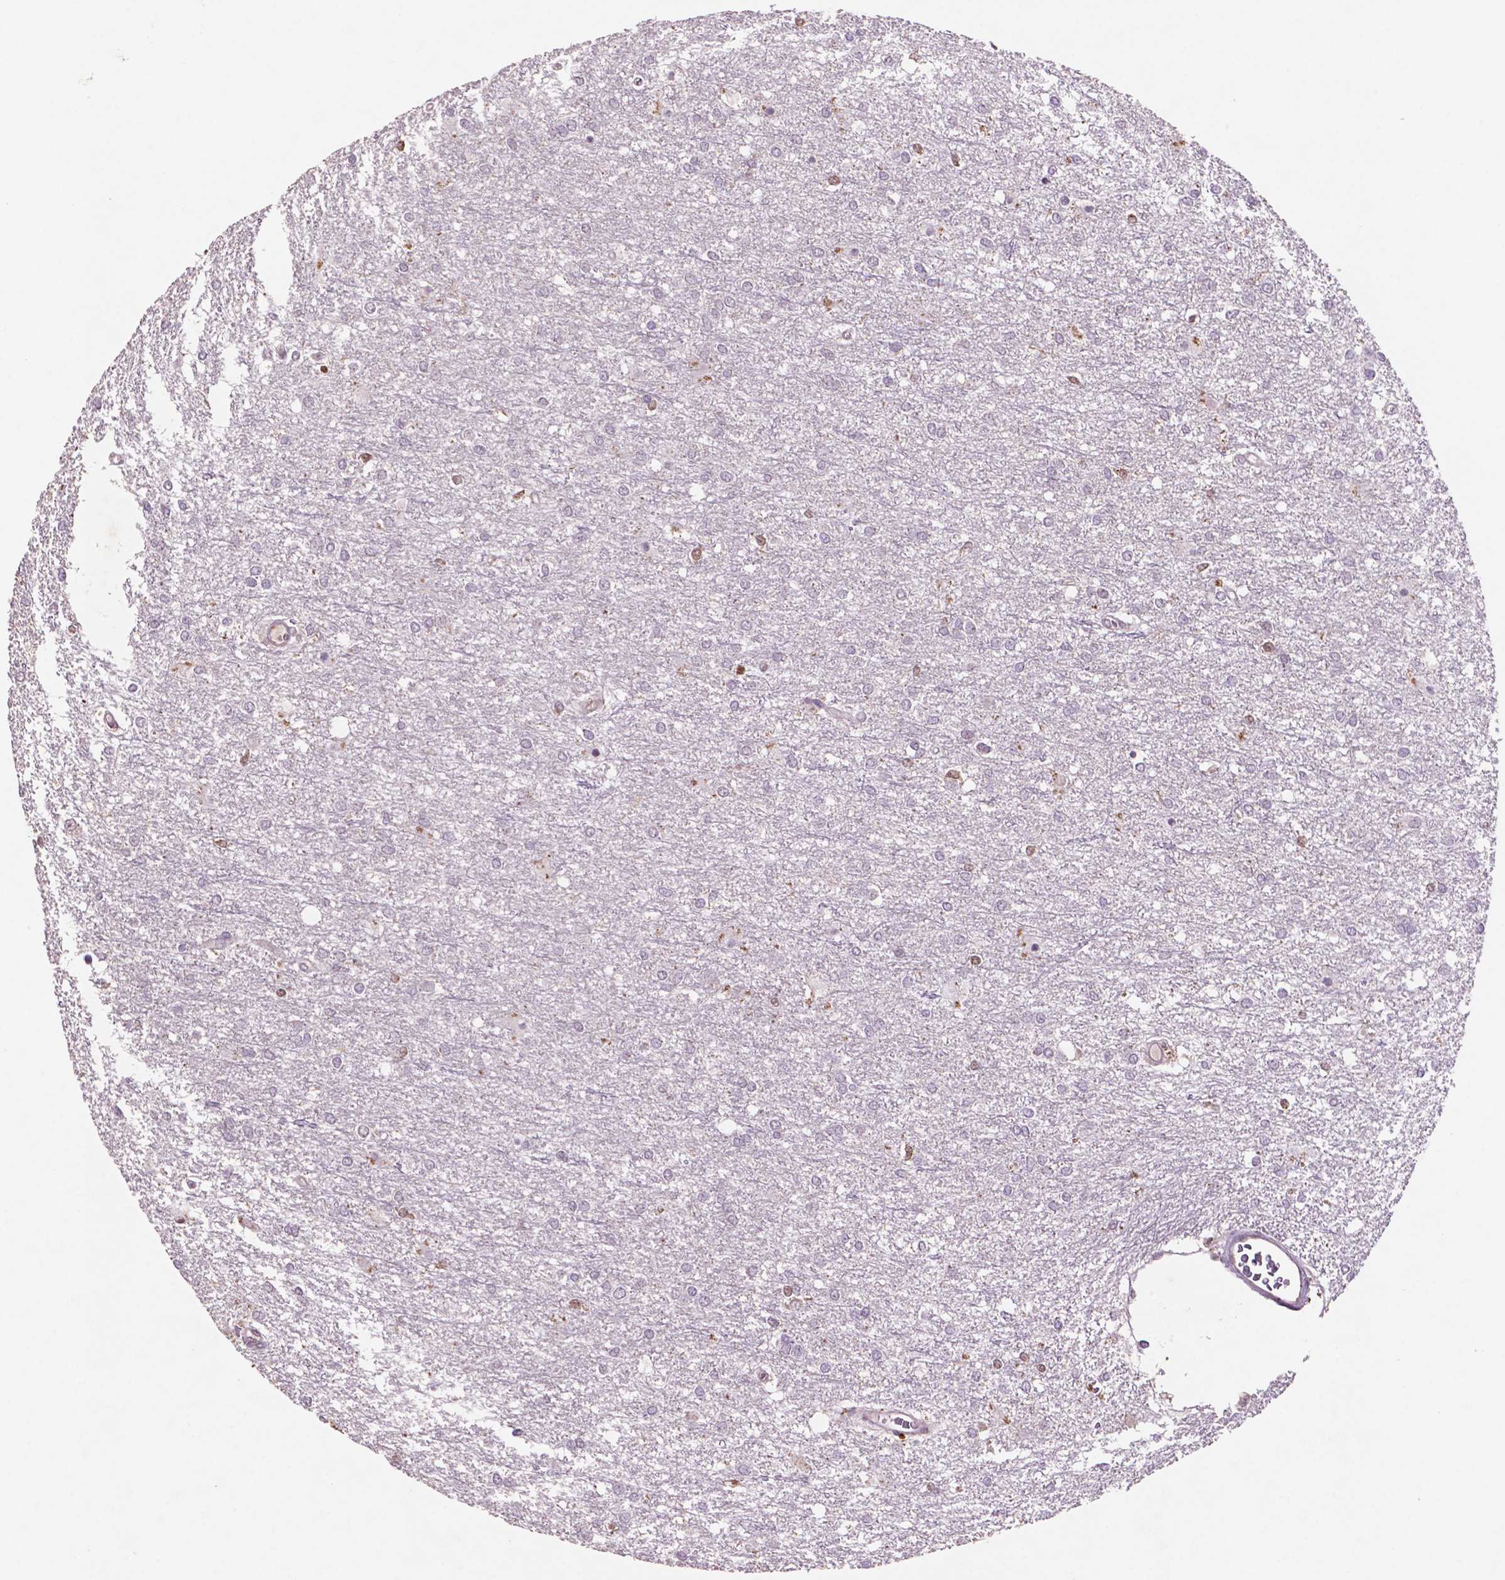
{"staining": {"intensity": "negative", "quantity": "none", "location": "none"}, "tissue": "glioma", "cell_type": "Tumor cells", "image_type": "cancer", "snomed": [{"axis": "morphology", "description": "Glioma, malignant, High grade"}, {"axis": "topography", "description": "Brain"}], "caption": "Histopathology image shows no significant protein expression in tumor cells of malignant glioma (high-grade). (DAB (3,3'-diaminobenzidine) IHC visualized using brightfield microscopy, high magnification).", "gene": "GLRX", "patient": {"sex": "female", "age": 61}}